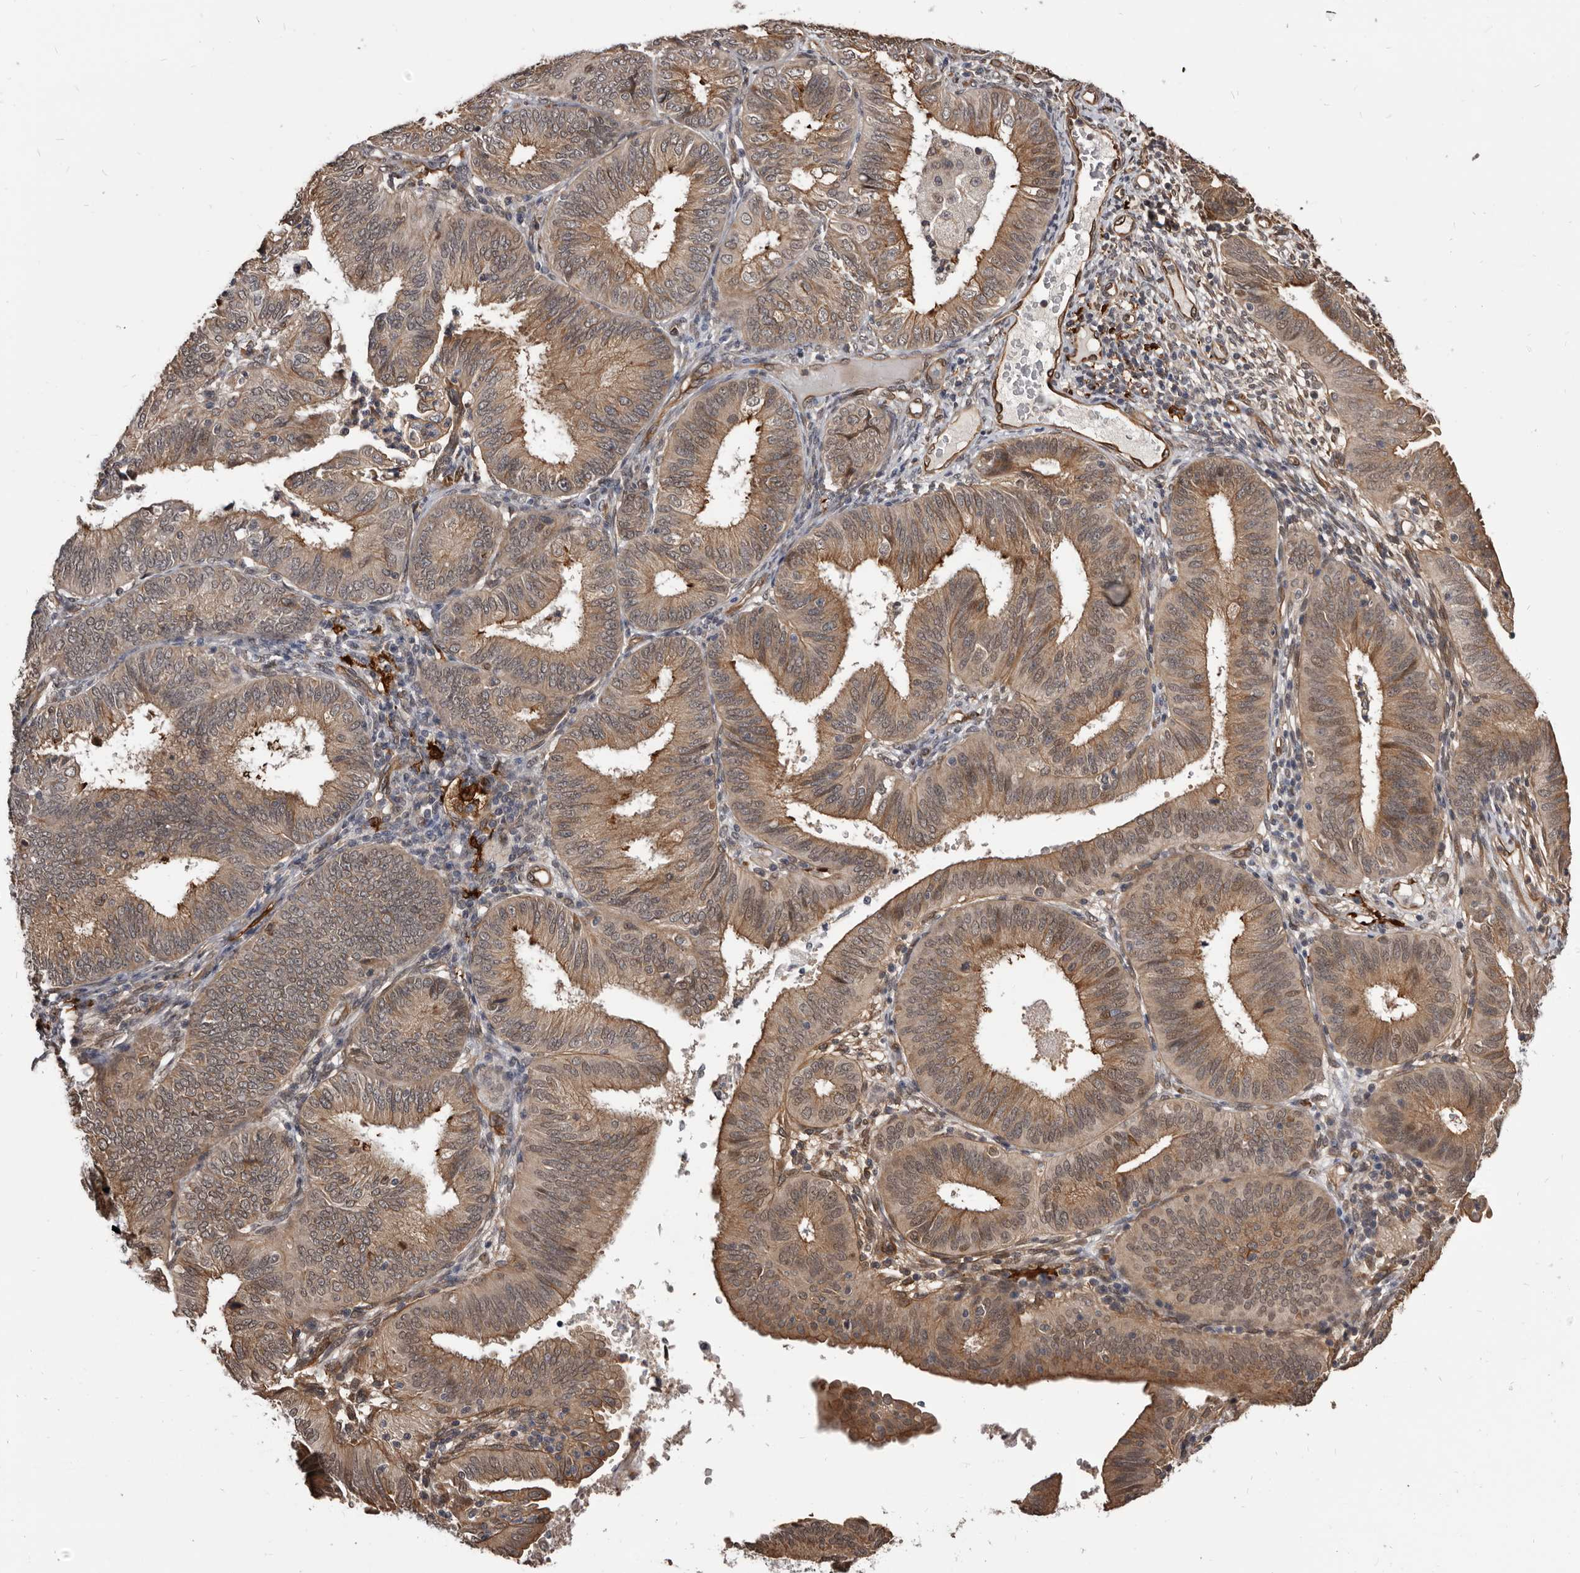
{"staining": {"intensity": "moderate", "quantity": ">75%", "location": "cytoplasmic/membranous"}, "tissue": "endometrial cancer", "cell_type": "Tumor cells", "image_type": "cancer", "snomed": [{"axis": "morphology", "description": "Adenocarcinoma, NOS"}, {"axis": "topography", "description": "Endometrium"}], "caption": "Endometrial adenocarcinoma stained with a protein marker demonstrates moderate staining in tumor cells.", "gene": "ADAMTS20", "patient": {"sex": "female", "age": 51}}